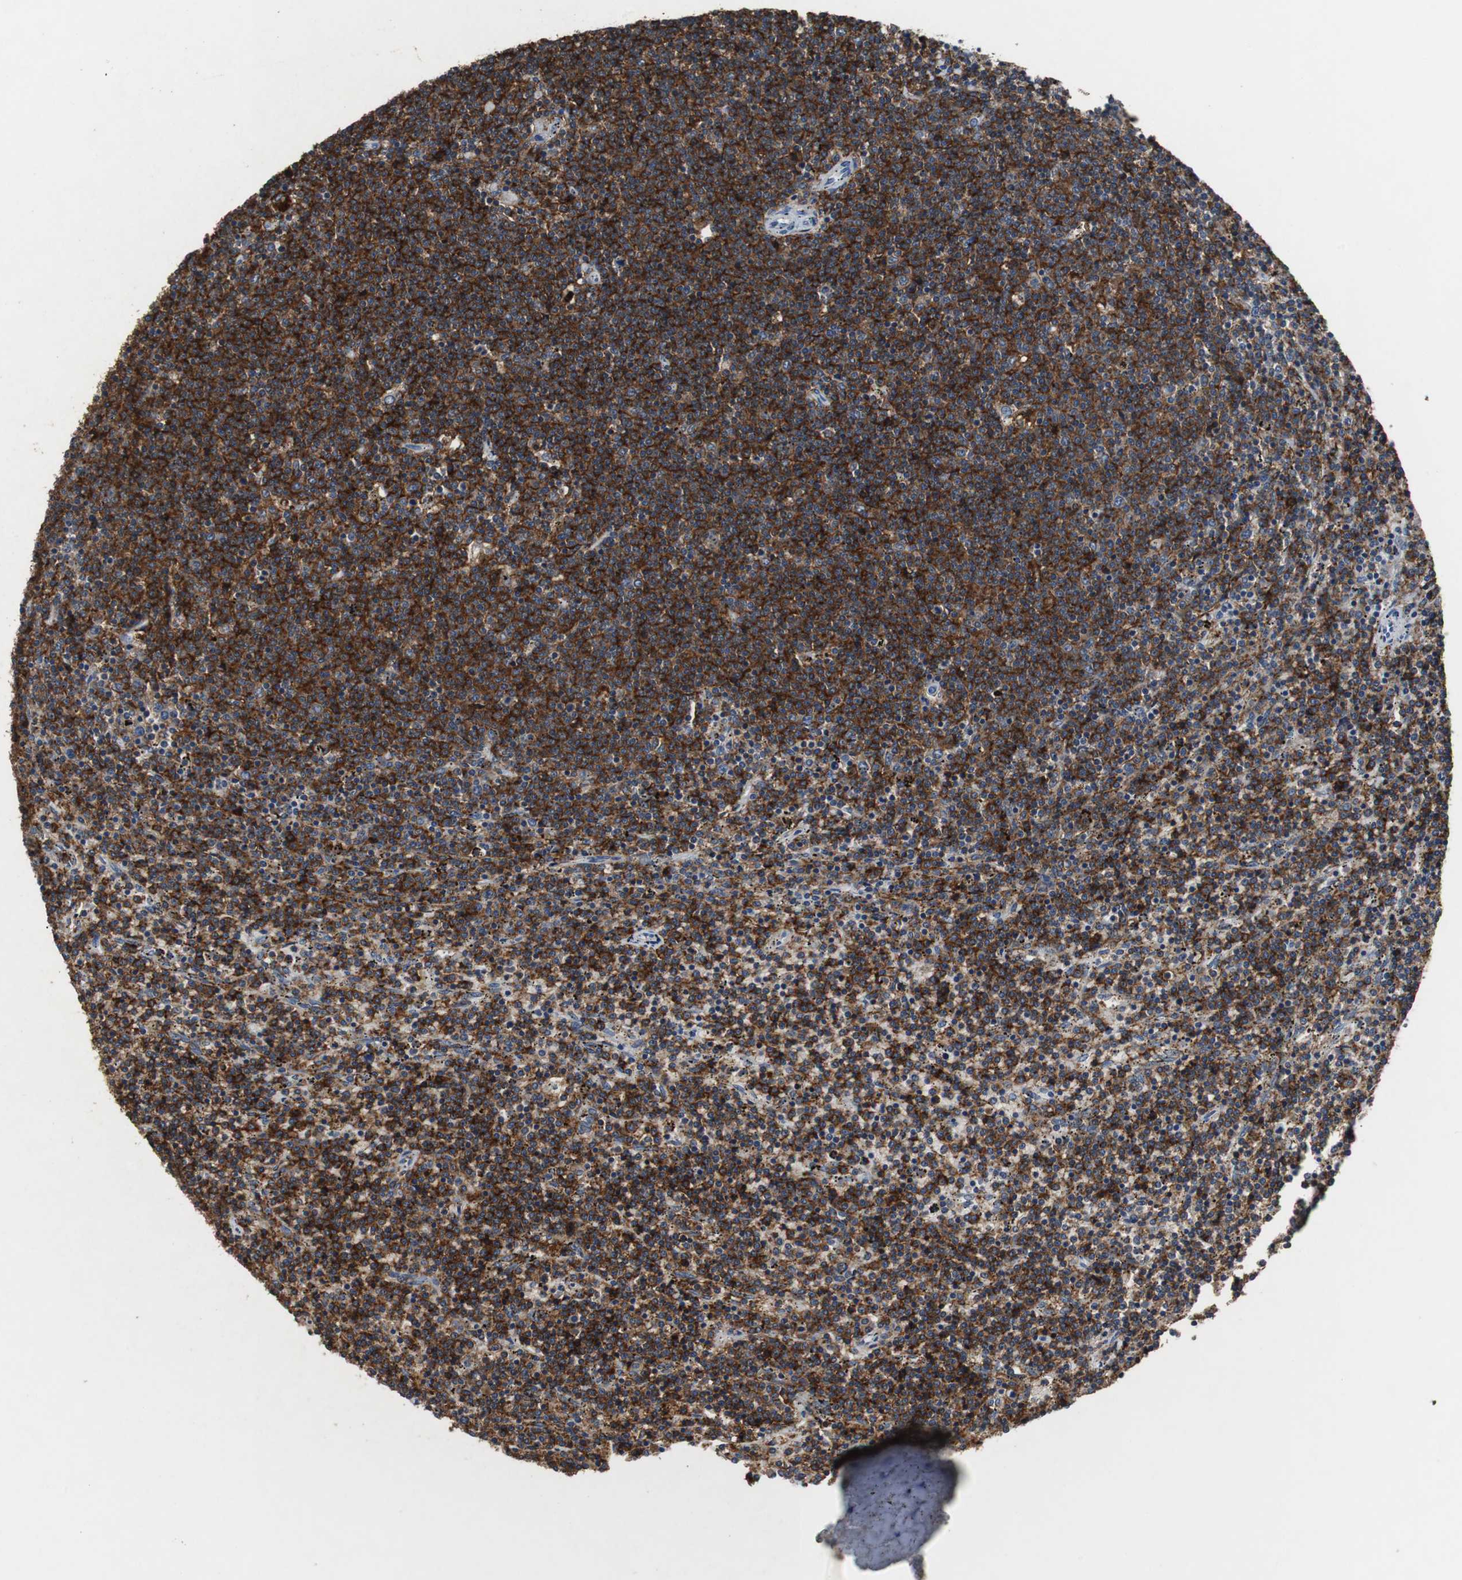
{"staining": {"intensity": "strong", "quantity": ">75%", "location": "cytoplasmic/membranous"}, "tissue": "lymphoma", "cell_type": "Tumor cells", "image_type": "cancer", "snomed": [{"axis": "morphology", "description": "Malignant lymphoma, non-Hodgkin's type, Low grade"}, {"axis": "topography", "description": "Spleen"}], "caption": "Tumor cells show high levels of strong cytoplasmic/membranous expression in about >75% of cells in human low-grade malignant lymphoma, non-Hodgkin's type. The staining was performed using DAB (3,3'-diaminobenzidine), with brown indicating positive protein expression. Nuclei are stained blue with hematoxylin.", "gene": "SCIMP", "patient": {"sex": "female", "age": 50}}